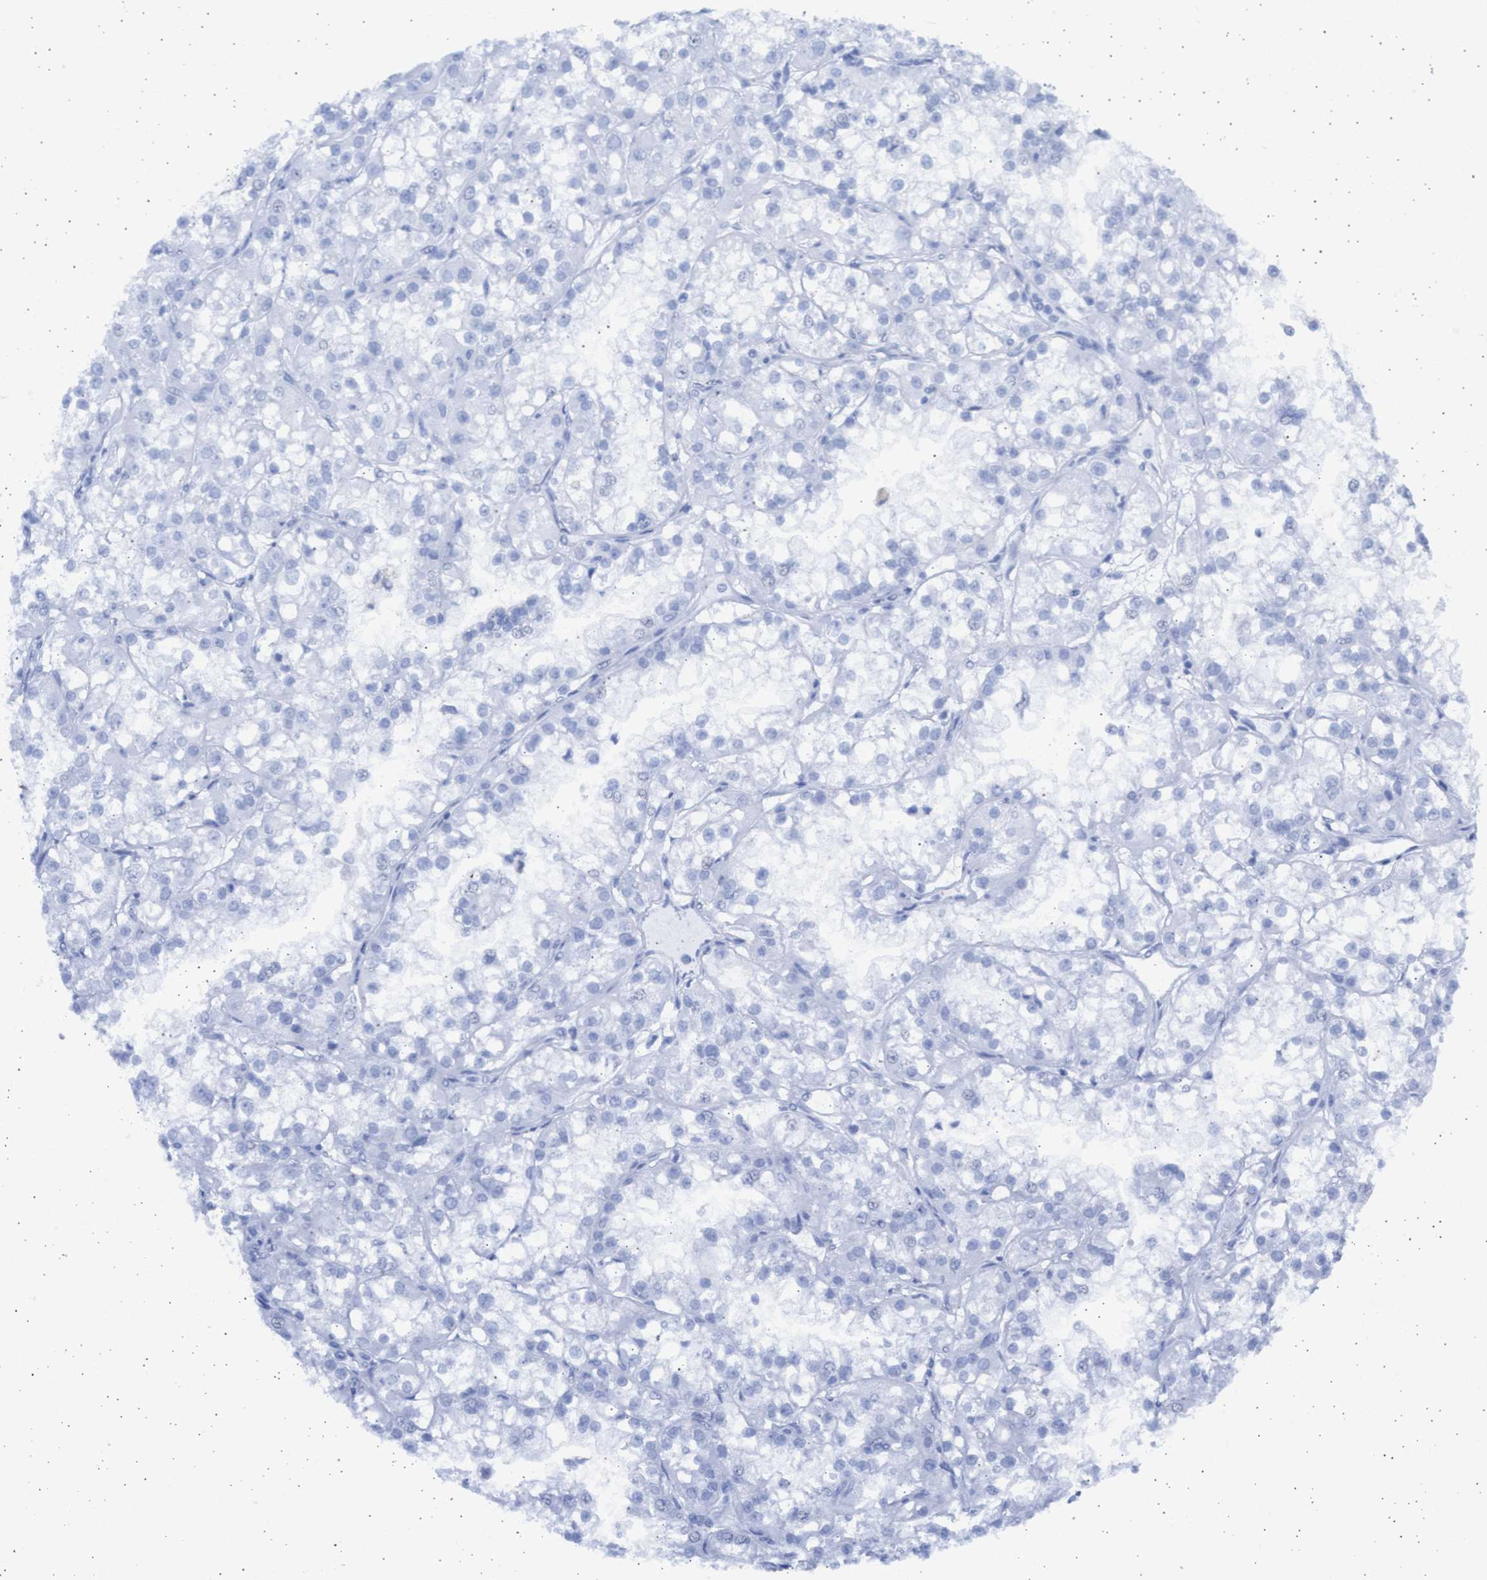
{"staining": {"intensity": "negative", "quantity": "none", "location": "none"}, "tissue": "renal cancer", "cell_type": "Tumor cells", "image_type": "cancer", "snomed": [{"axis": "morphology", "description": "Adenocarcinoma, NOS"}, {"axis": "topography", "description": "Kidney"}], "caption": "High power microscopy image of an immunohistochemistry micrograph of adenocarcinoma (renal), revealing no significant positivity in tumor cells.", "gene": "ALDOC", "patient": {"sex": "female", "age": 52}}